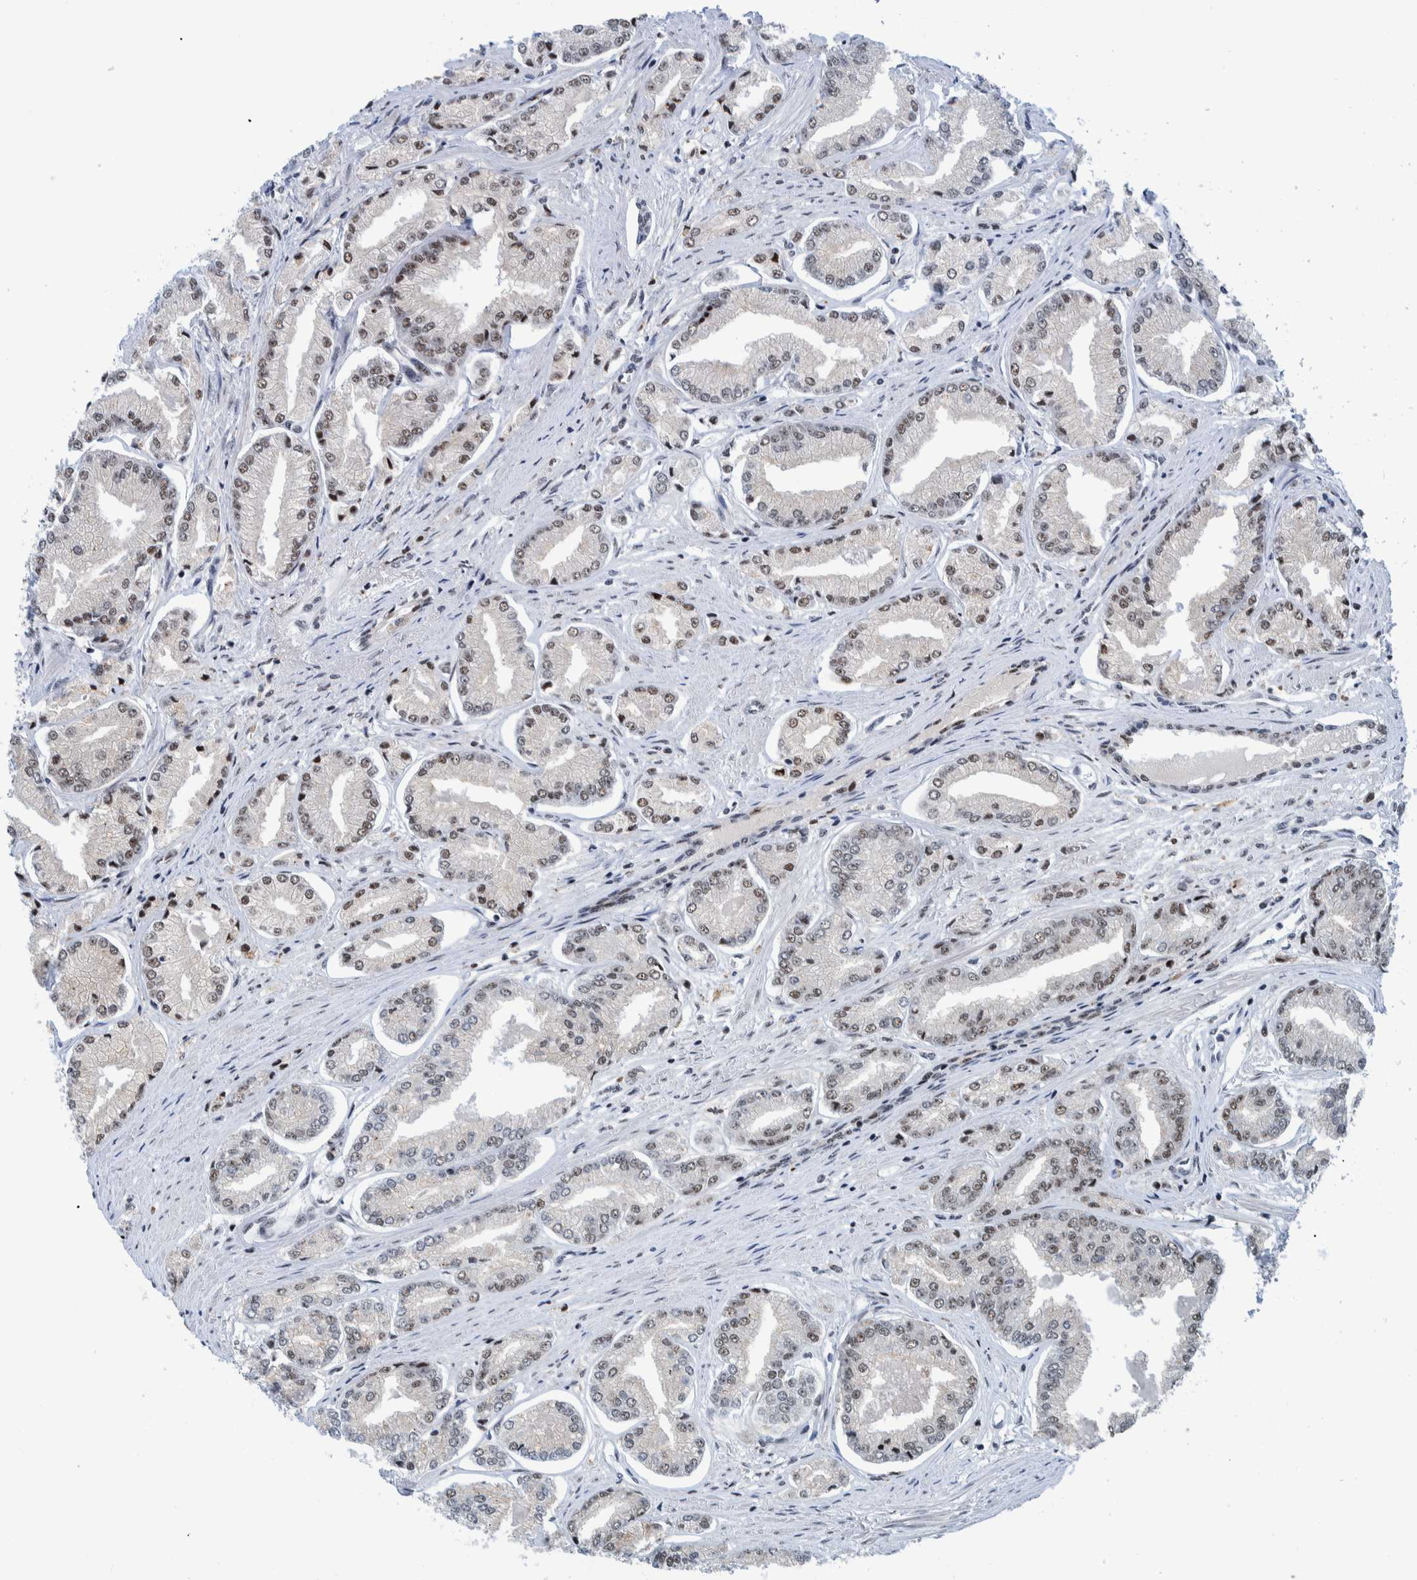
{"staining": {"intensity": "moderate", "quantity": "<25%", "location": "nuclear"}, "tissue": "prostate cancer", "cell_type": "Tumor cells", "image_type": "cancer", "snomed": [{"axis": "morphology", "description": "Adenocarcinoma, Low grade"}, {"axis": "topography", "description": "Prostate"}], "caption": "An immunohistochemistry image of tumor tissue is shown. Protein staining in brown labels moderate nuclear positivity in prostate cancer within tumor cells. (Stains: DAB (3,3'-diaminobenzidine) in brown, nuclei in blue, Microscopy: brightfield microscopy at high magnification).", "gene": "EFTUD2", "patient": {"sex": "male", "age": 52}}